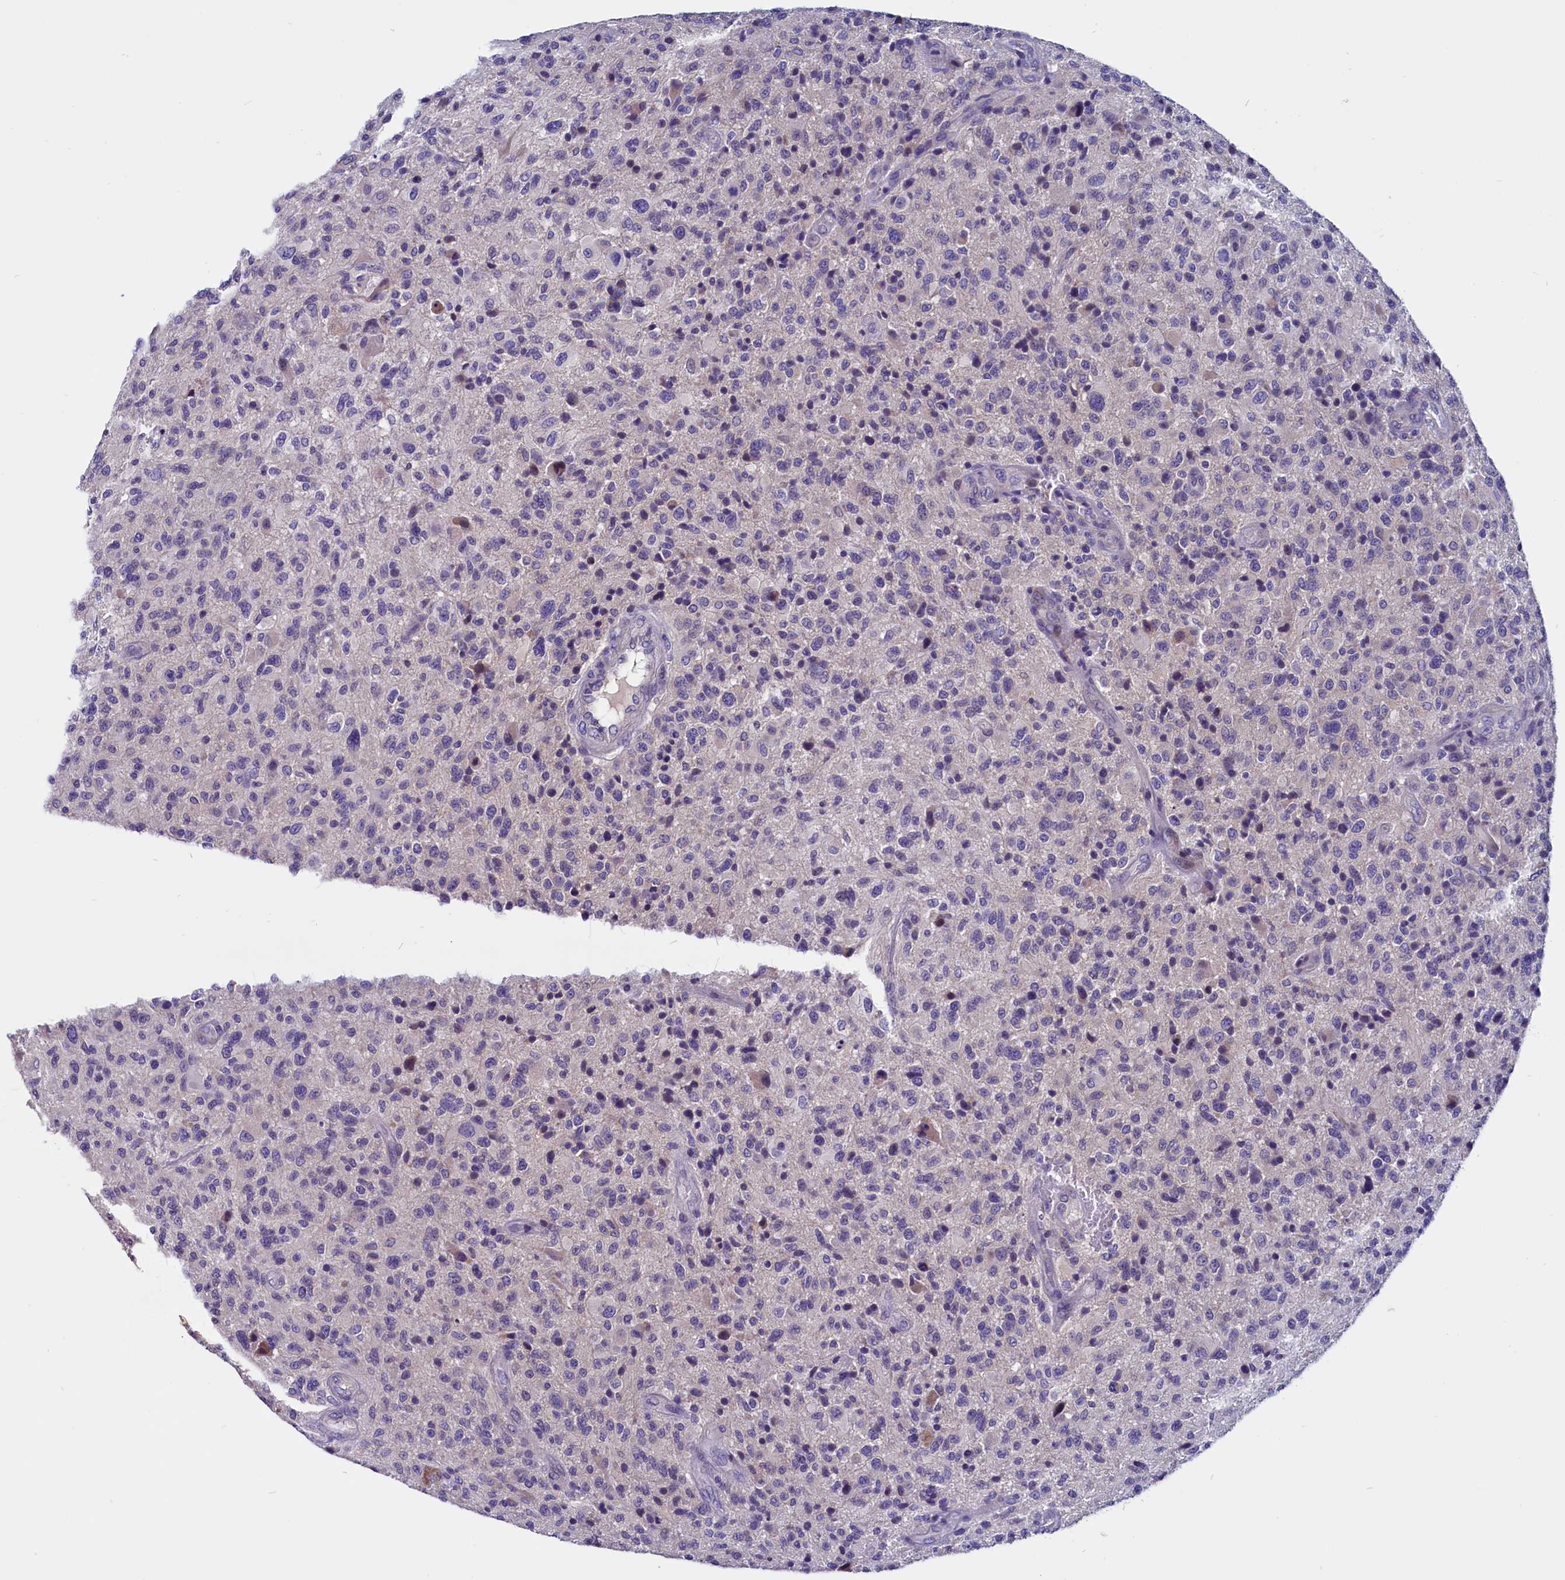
{"staining": {"intensity": "negative", "quantity": "none", "location": "none"}, "tissue": "glioma", "cell_type": "Tumor cells", "image_type": "cancer", "snomed": [{"axis": "morphology", "description": "Glioma, malignant, High grade"}, {"axis": "topography", "description": "Brain"}], "caption": "The immunohistochemistry micrograph has no significant staining in tumor cells of glioma tissue. (Immunohistochemistry (ihc), brightfield microscopy, high magnification).", "gene": "CCBE1", "patient": {"sex": "male", "age": 47}}